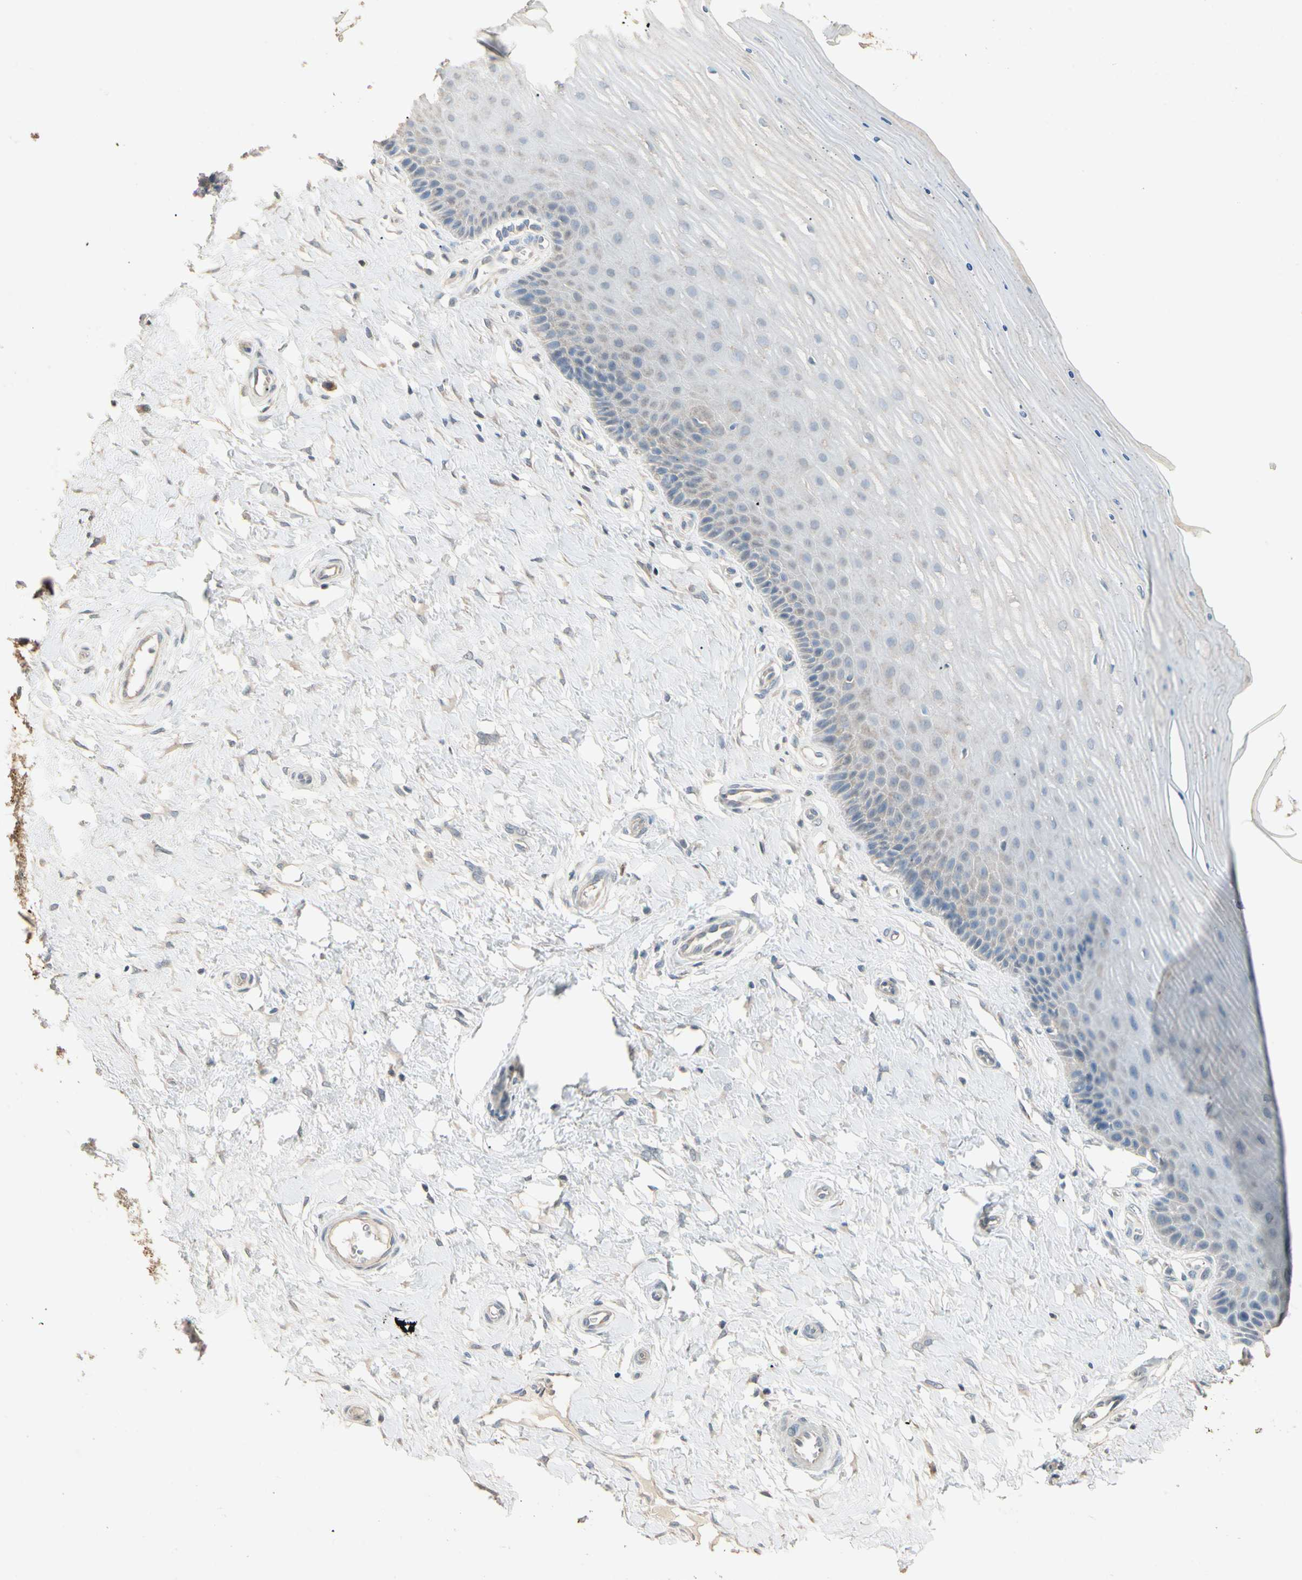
{"staining": {"intensity": "weak", "quantity": "<25%", "location": "cytoplasmic/membranous"}, "tissue": "cervix", "cell_type": "Glandular cells", "image_type": "normal", "snomed": [{"axis": "morphology", "description": "Normal tissue, NOS"}, {"axis": "topography", "description": "Cervix"}], "caption": "Immunohistochemistry (IHC) histopathology image of benign cervix: human cervix stained with DAB reveals no significant protein positivity in glandular cells.", "gene": "GNE", "patient": {"sex": "female", "age": 55}}